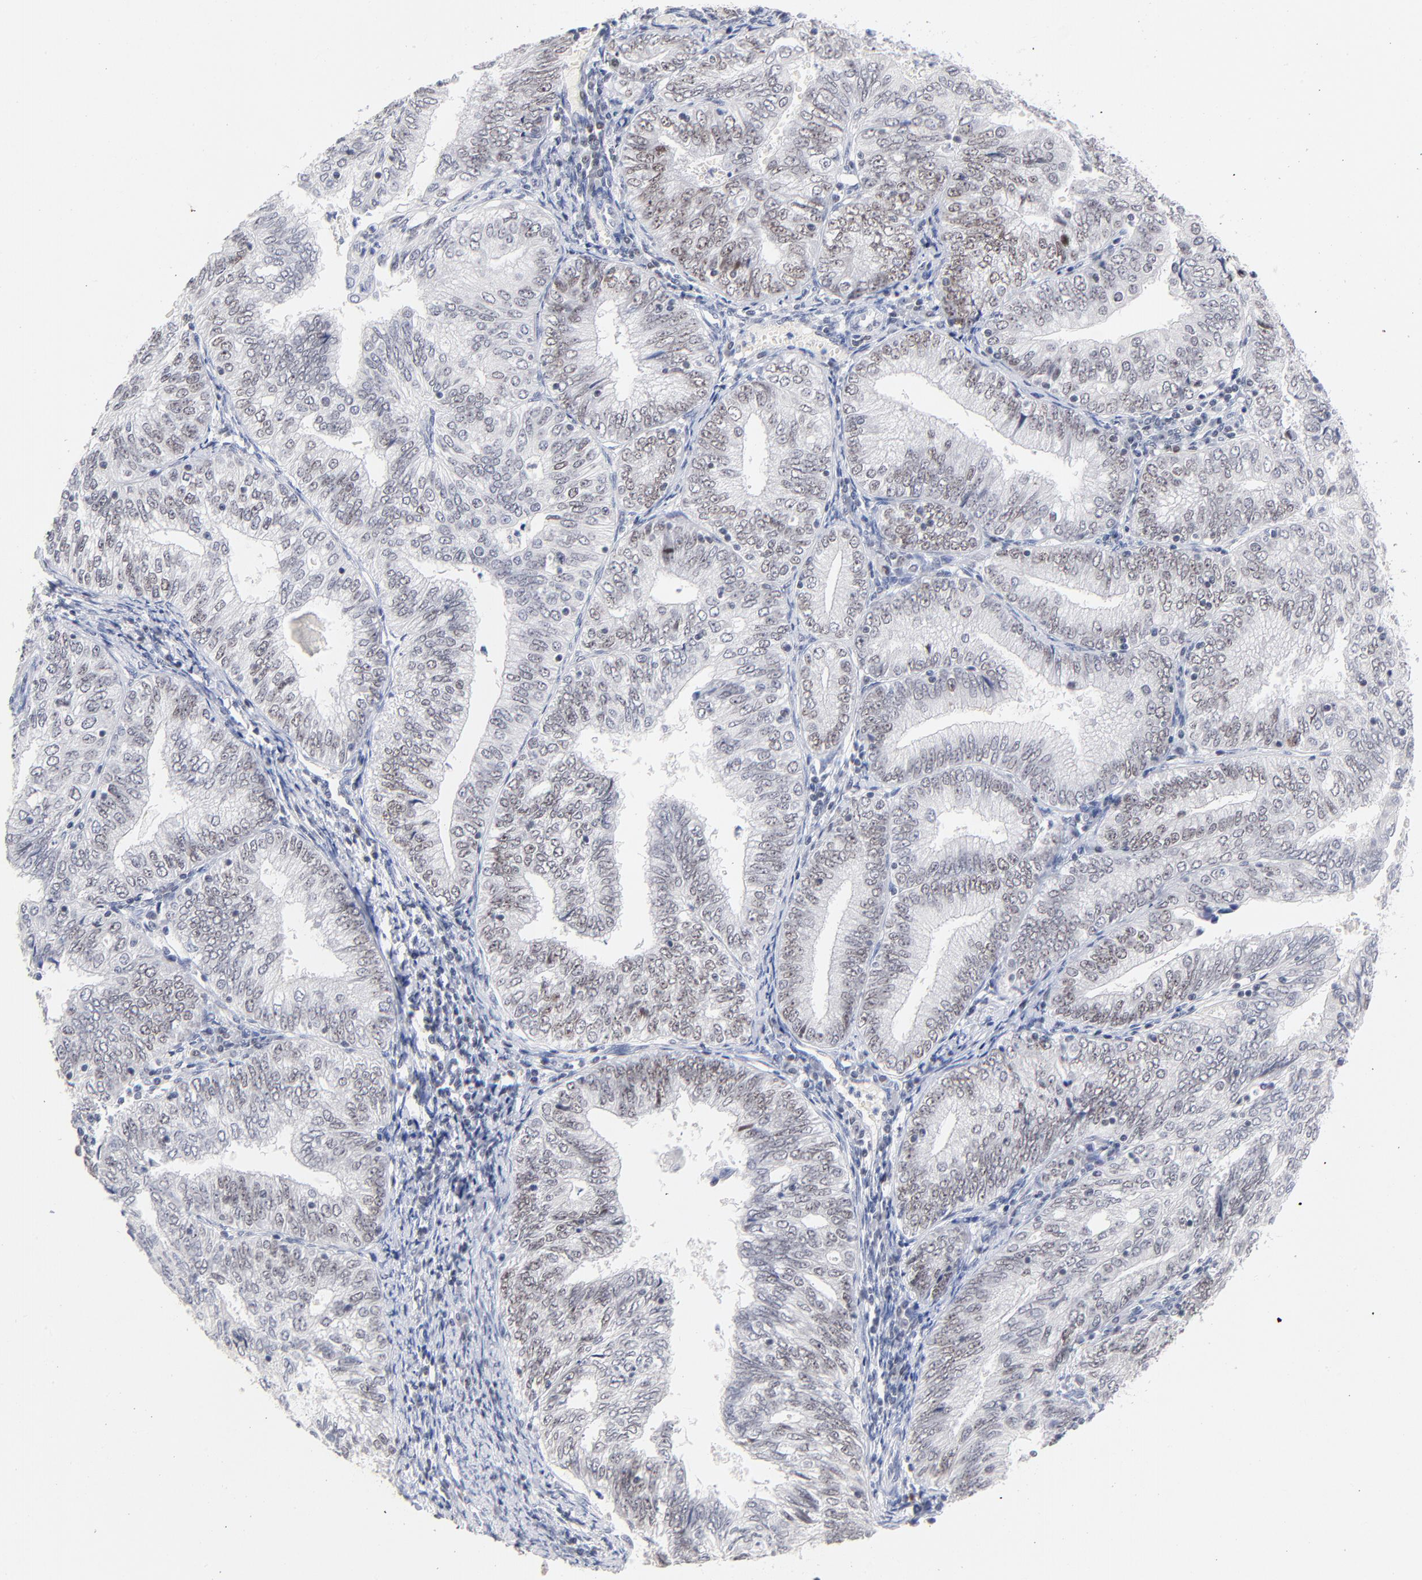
{"staining": {"intensity": "weak", "quantity": "25%-75%", "location": "nuclear"}, "tissue": "endometrial cancer", "cell_type": "Tumor cells", "image_type": "cancer", "snomed": [{"axis": "morphology", "description": "Adenocarcinoma, NOS"}, {"axis": "topography", "description": "Endometrium"}], "caption": "The image displays staining of endometrial cancer, revealing weak nuclear protein positivity (brown color) within tumor cells.", "gene": "ORC2", "patient": {"sex": "female", "age": 69}}